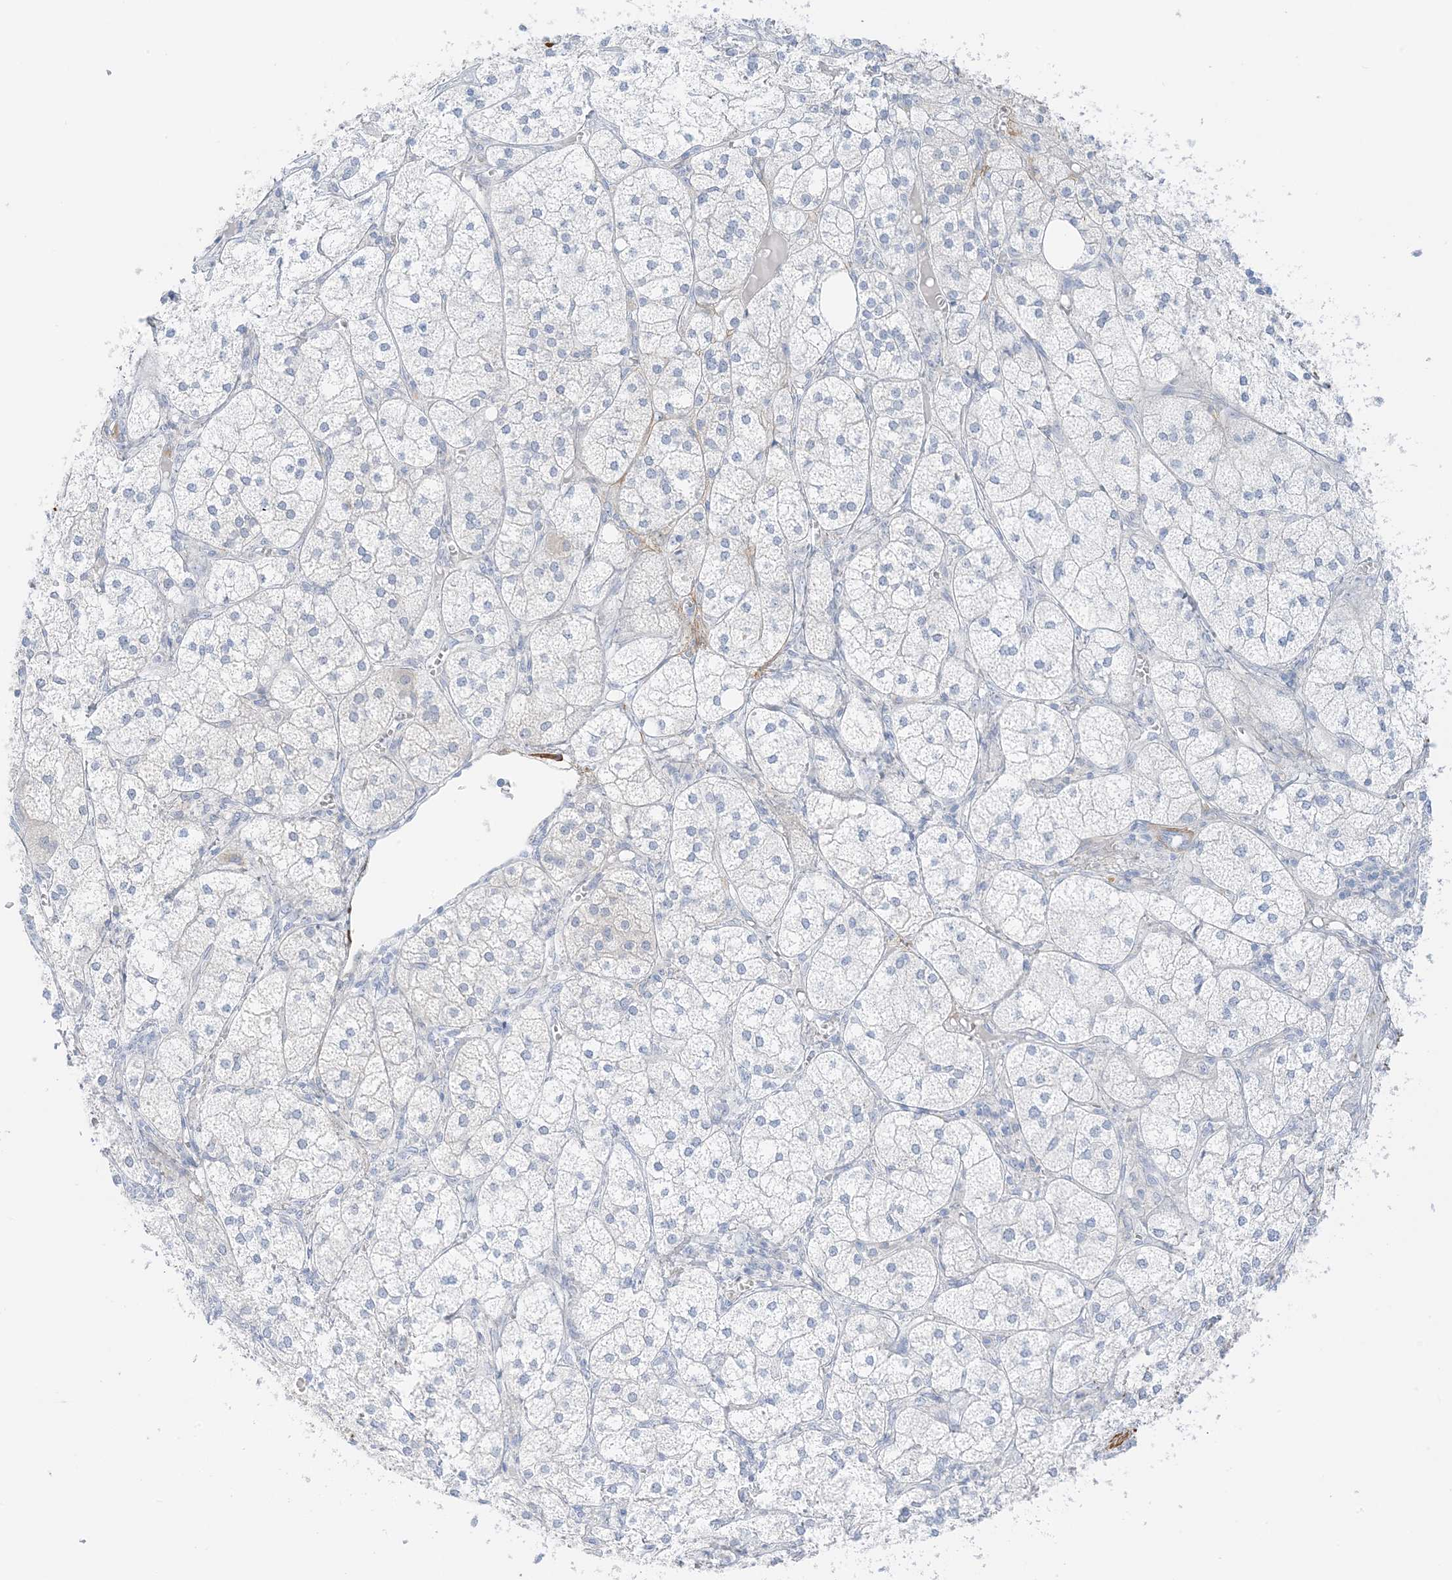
{"staining": {"intensity": "weak", "quantity": "<25%", "location": "cytoplasmic/membranous"}, "tissue": "adrenal gland", "cell_type": "Glandular cells", "image_type": "normal", "snomed": [{"axis": "morphology", "description": "Normal tissue, NOS"}, {"axis": "topography", "description": "Adrenal gland"}], "caption": "This is a image of immunohistochemistry staining of benign adrenal gland, which shows no expression in glandular cells. Brightfield microscopy of immunohistochemistry stained with DAB (3,3'-diaminobenzidine) (brown) and hematoxylin (blue), captured at high magnification.", "gene": "SLC22A13", "patient": {"sex": "female", "age": 61}}